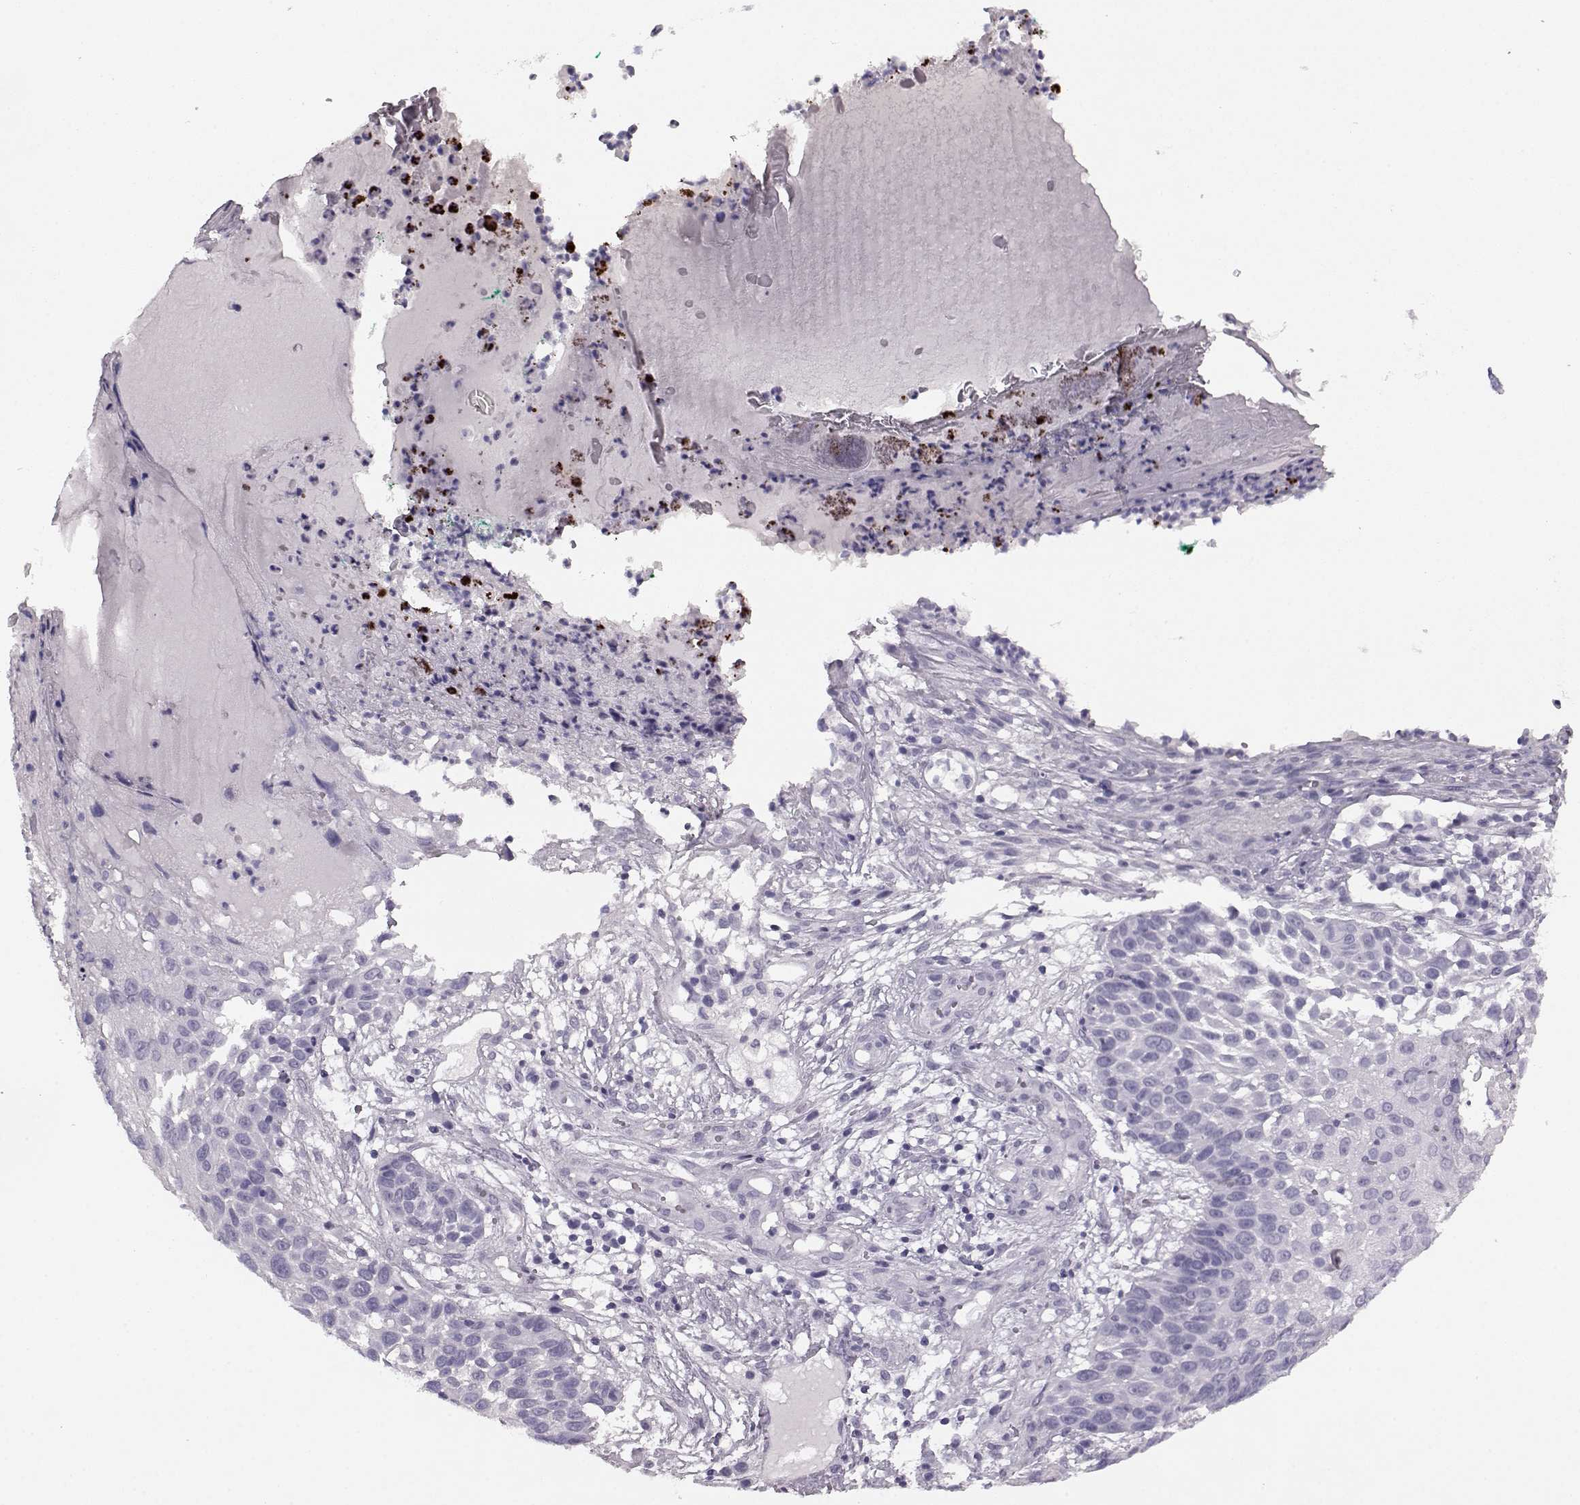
{"staining": {"intensity": "negative", "quantity": "none", "location": "none"}, "tissue": "skin cancer", "cell_type": "Tumor cells", "image_type": "cancer", "snomed": [{"axis": "morphology", "description": "Squamous cell carcinoma, NOS"}, {"axis": "topography", "description": "Skin"}], "caption": "Tumor cells show no significant staining in skin squamous cell carcinoma.", "gene": "AIPL1", "patient": {"sex": "male", "age": 92}}